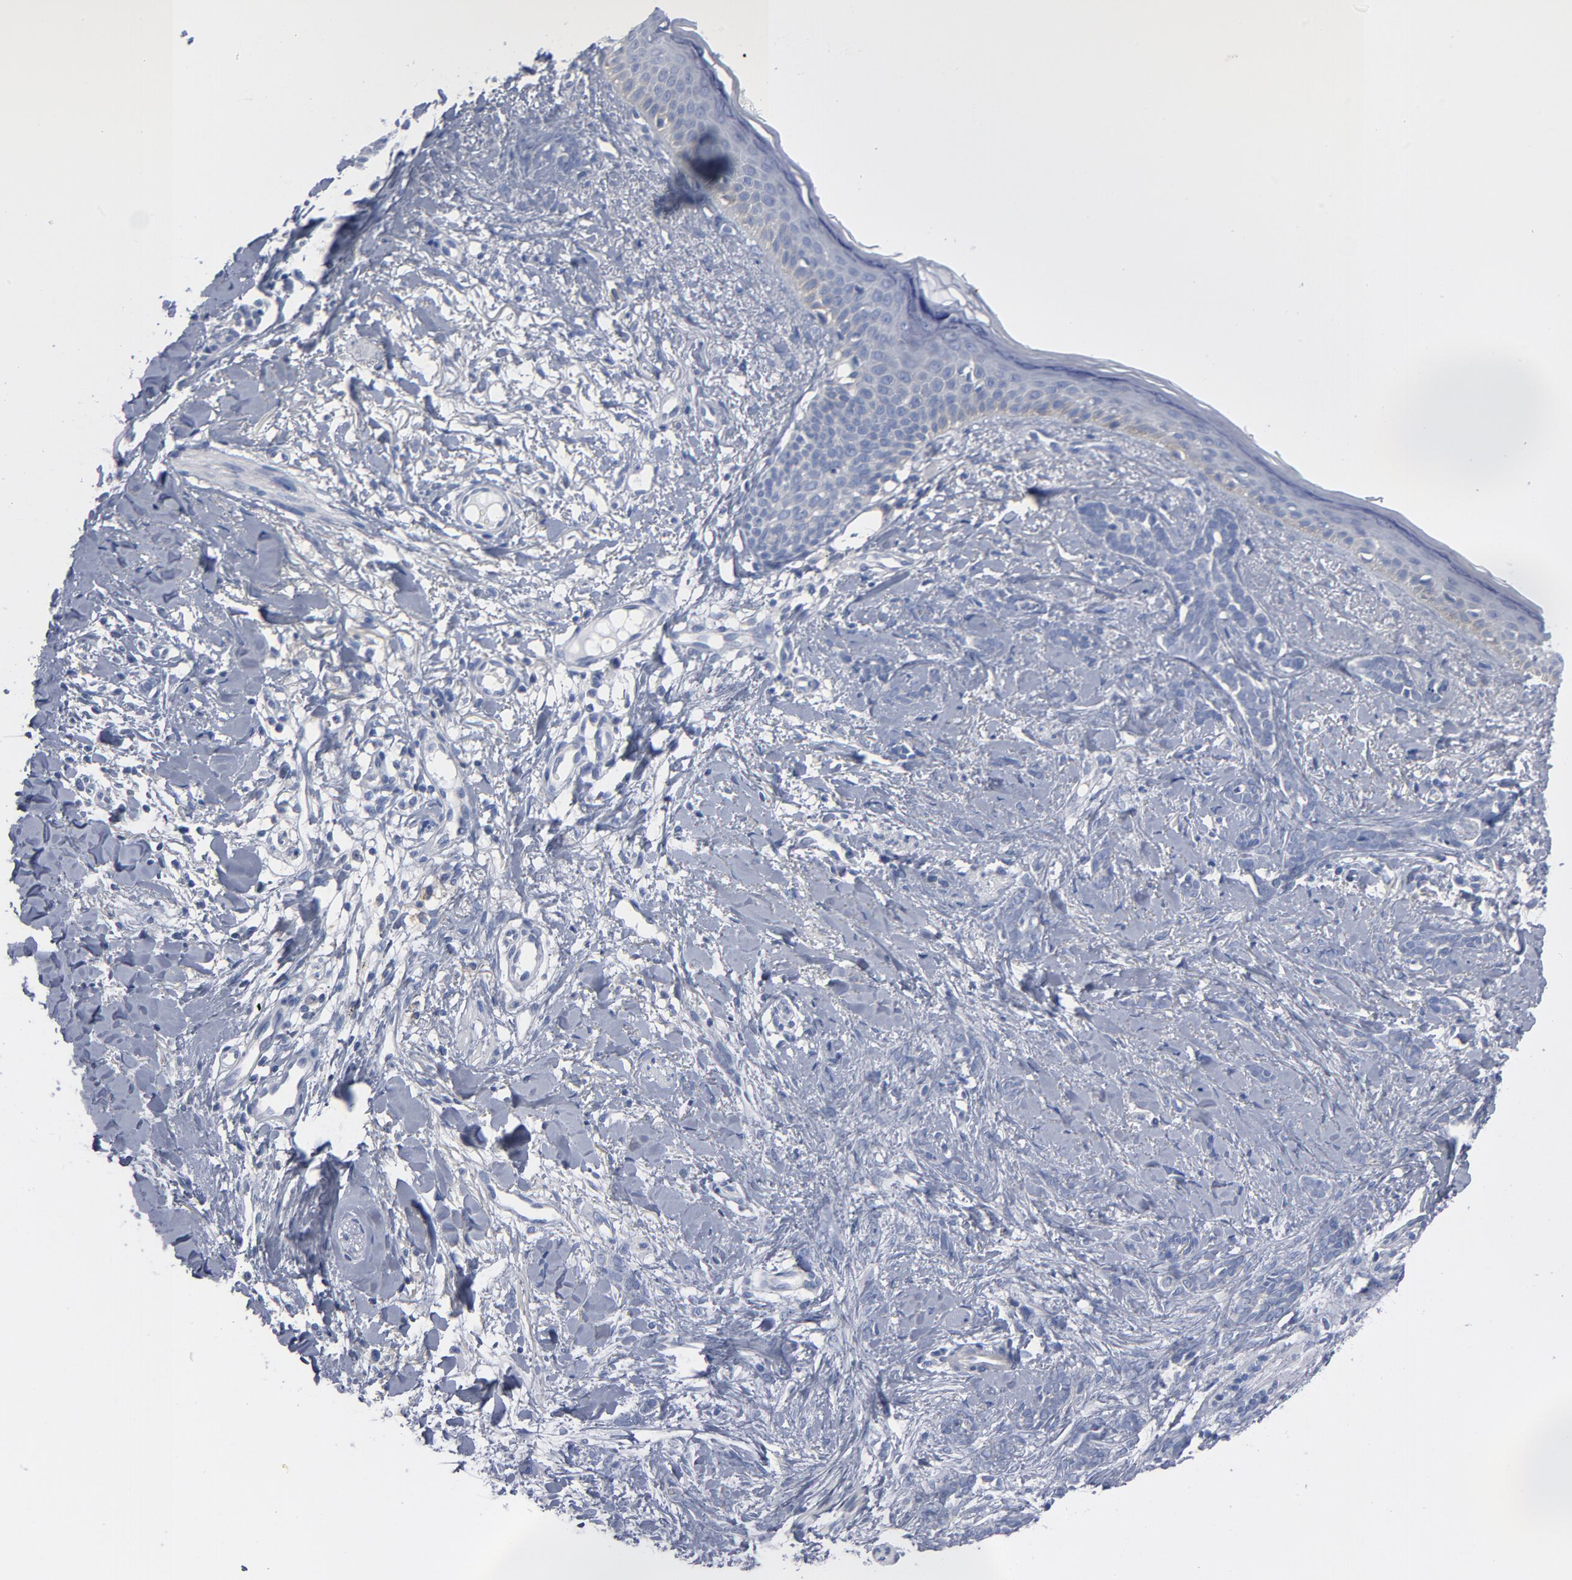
{"staining": {"intensity": "negative", "quantity": "none", "location": "none"}, "tissue": "skin cancer", "cell_type": "Tumor cells", "image_type": "cancer", "snomed": [{"axis": "morphology", "description": "Basal cell carcinoma"}, {"axis": "topography", "description": "Skin"}], "caption": "A high-resolution histopathology image shows immunohistochemistry (IHC) staining of skin basal cell carcinoma, which displays no significant staining in tumor cells.", "gene": "CD86", "patient": {"sex": "female", "age": 37}}